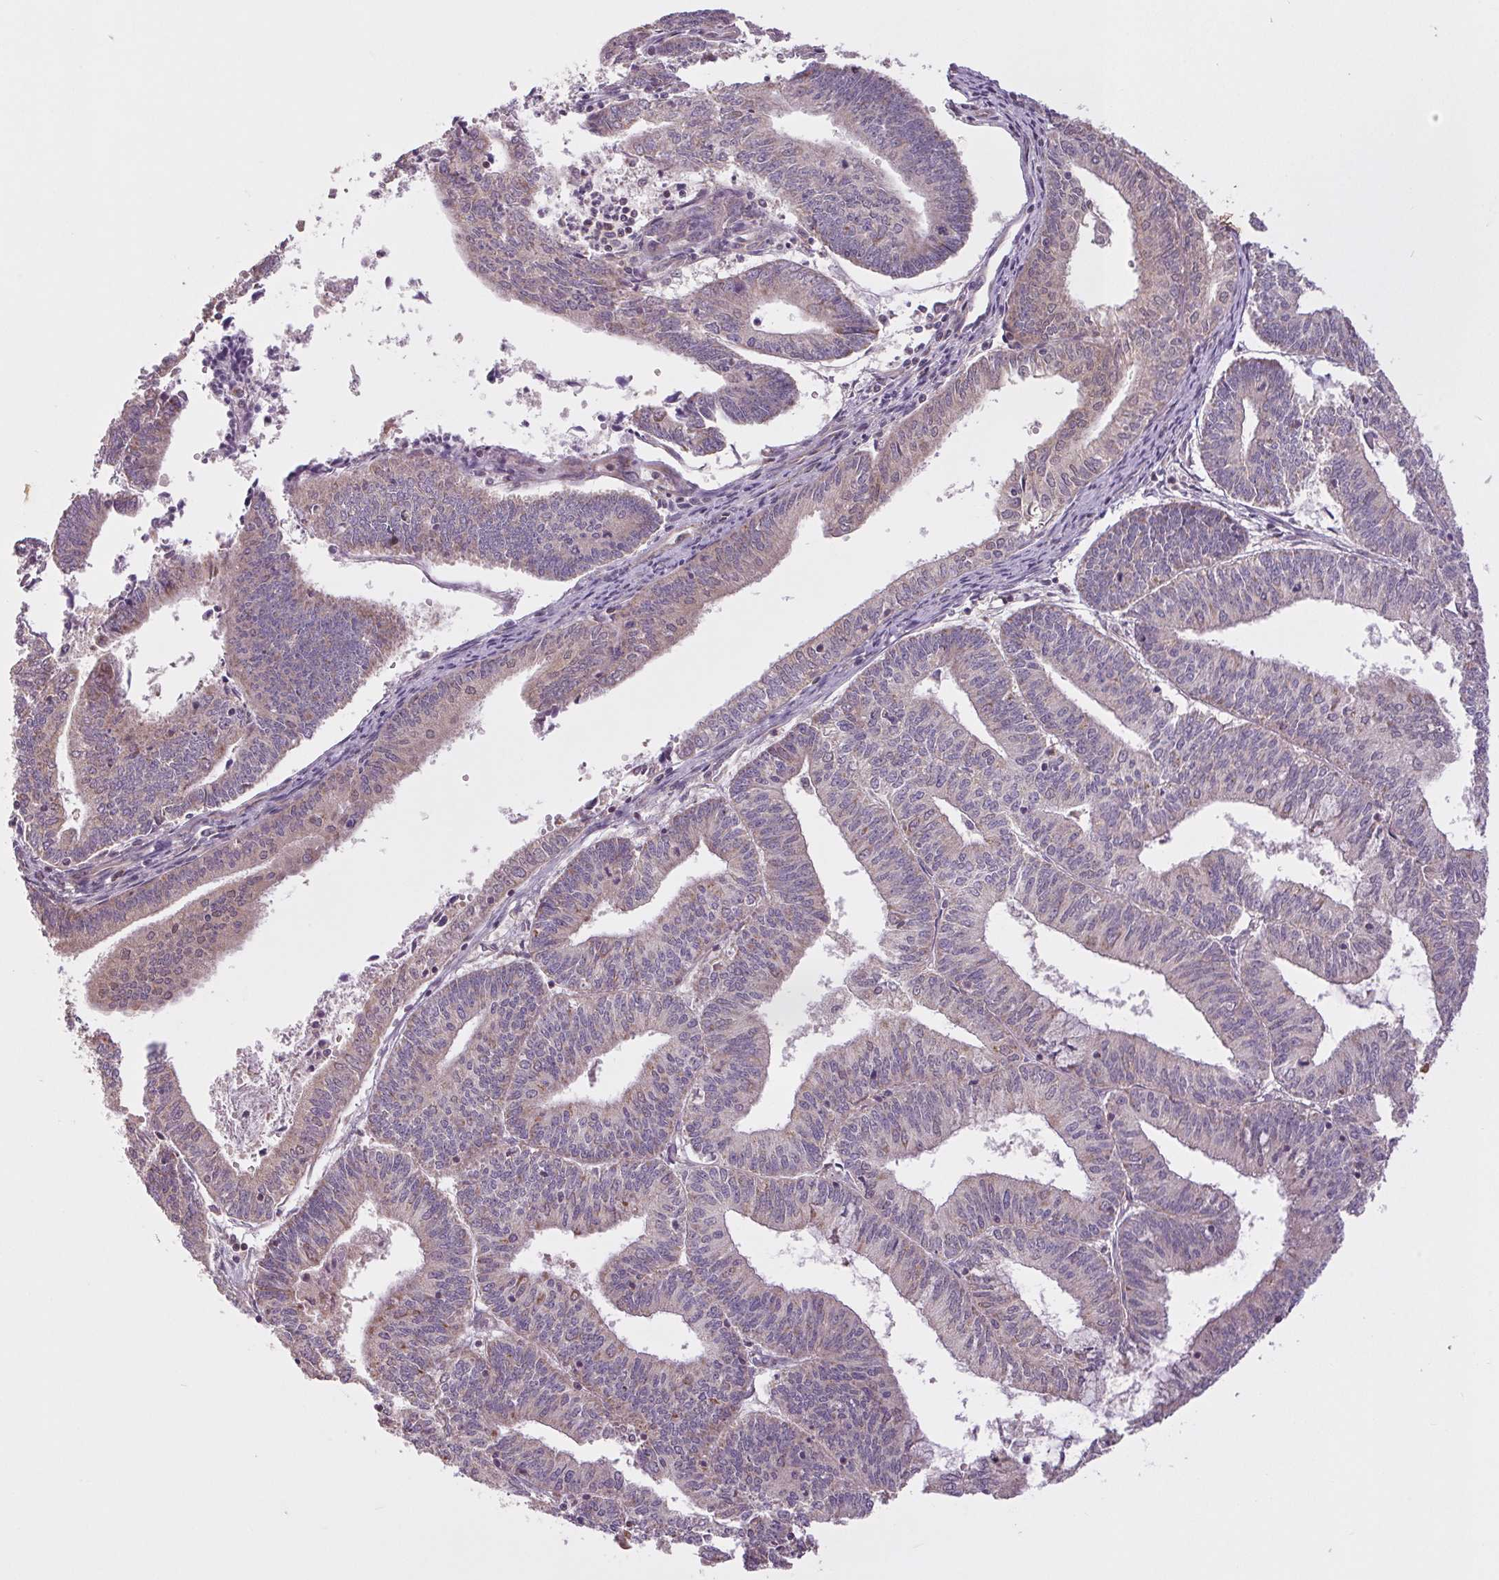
{"staining": {"intensity": "negative", "quantity": "none", "location": "none"}, "tissue": "endometrial cancer", "cell_type": "Tumor cells", "image_type": "cancer", "snomed": [{"axis": "morphology", "description": "Adenocarcinoma, NOS"}, {"axis": "topography", "description": "Endometrium"}], "caption": "Immunohistochemical staining of endometrial adenocarcinoma shows no significant staining in tumor cells. (DAB immunohistochemistry (IHC) visualized using brightfield microscopy, high magnification).", "gene": "MAP3K5", "patient": {"sex": "female", "age": 61}}